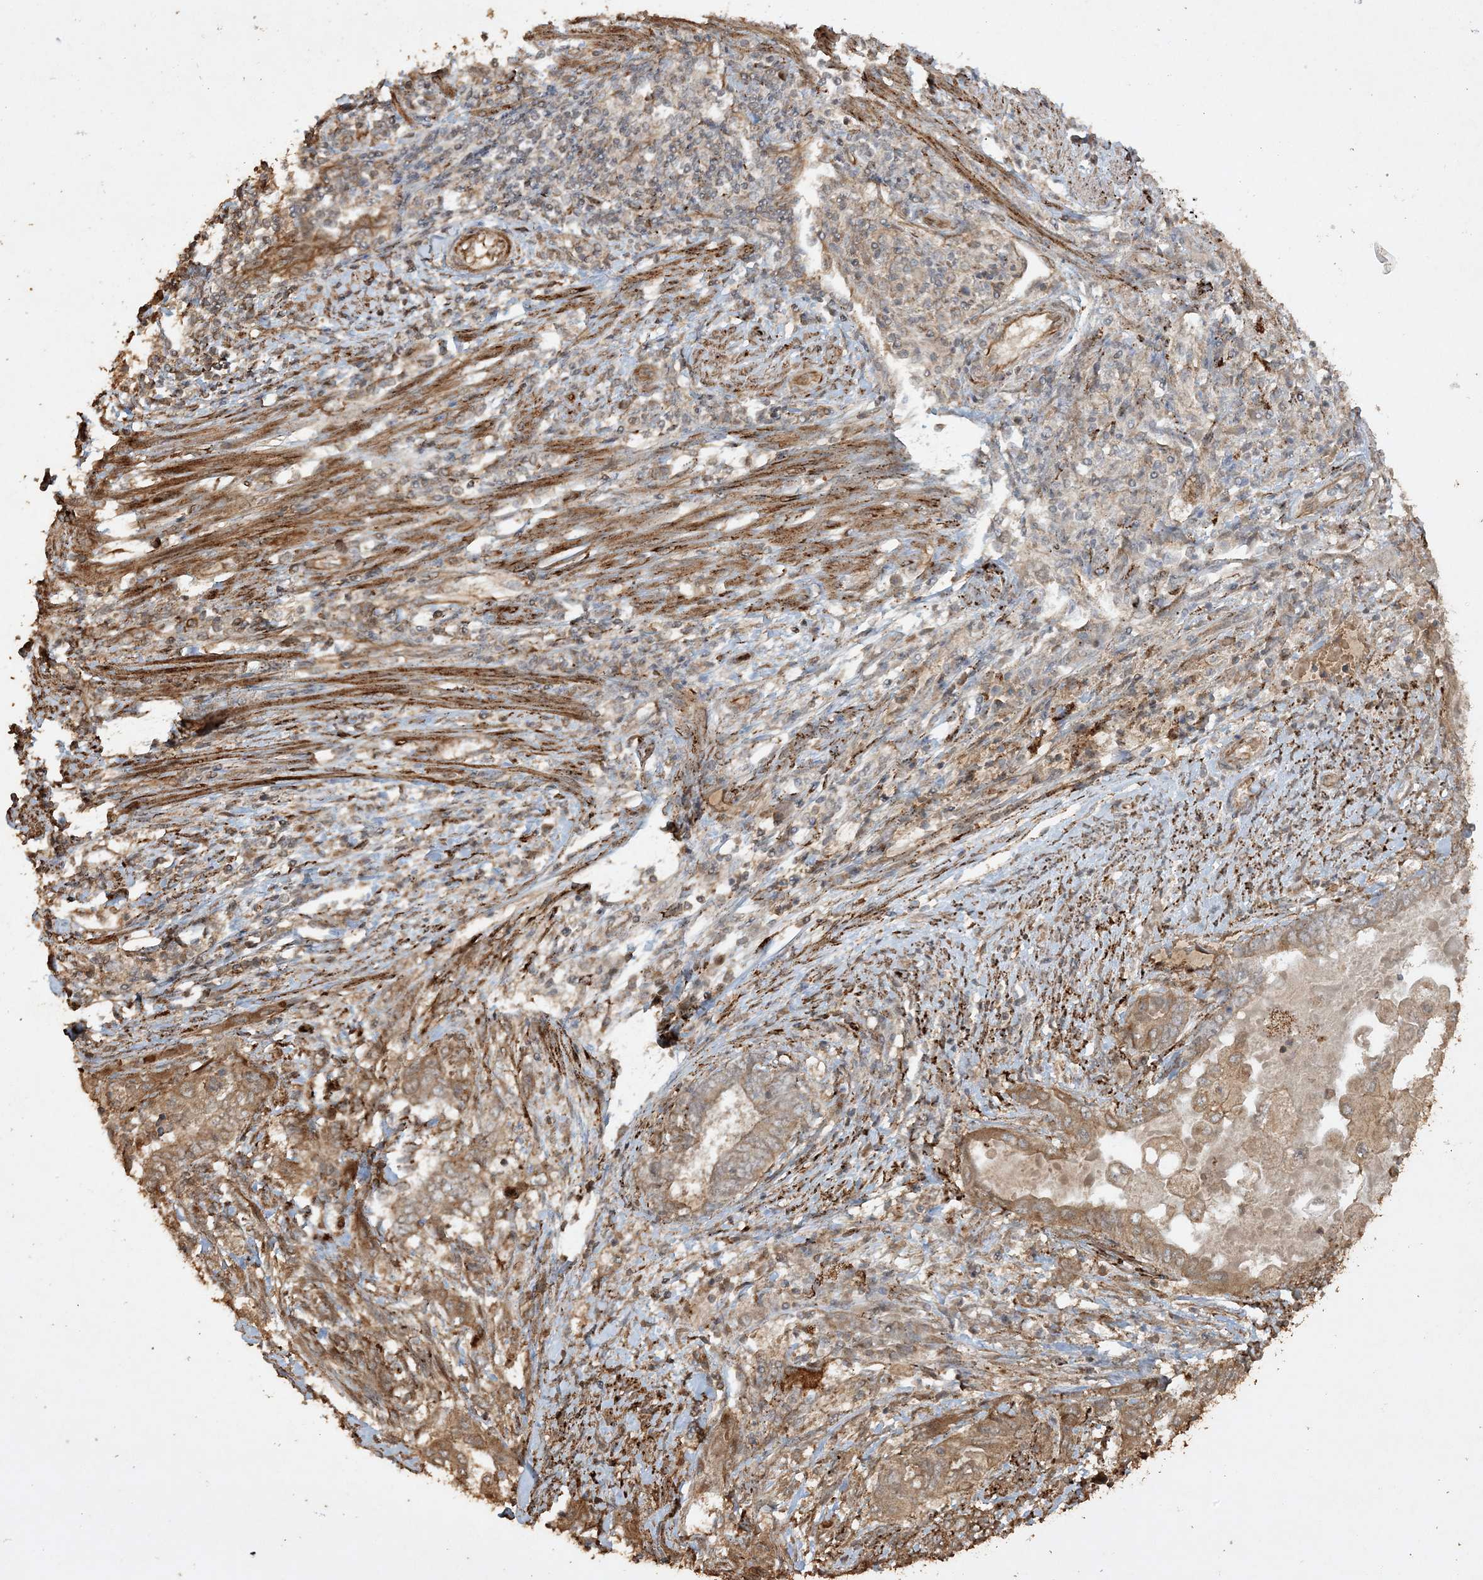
{"staining": {"intensity": "moderate", "quantity": "25%-75%", "location": "cytoplasmic/membranous"}, "tissue": "endometrial cancer", "cell_type": "Tumor cells", "image_type": "cancer", "snomed": [{"axis": "morphology", "description": "Adenocarcinoma, NOS"}, {"axis": "topography", "description": "Uterus"}, {"axis": "topography", "description": "Endometrium"}], "caption": "A micrograph of adenocarcinoma (endometrial) stained for a protein demonstrates moderate cytoplasmic/membranous brown staining in tumor cells.", "gene": "AVPI1", "patient": {"sex": "female", "age": 70}}